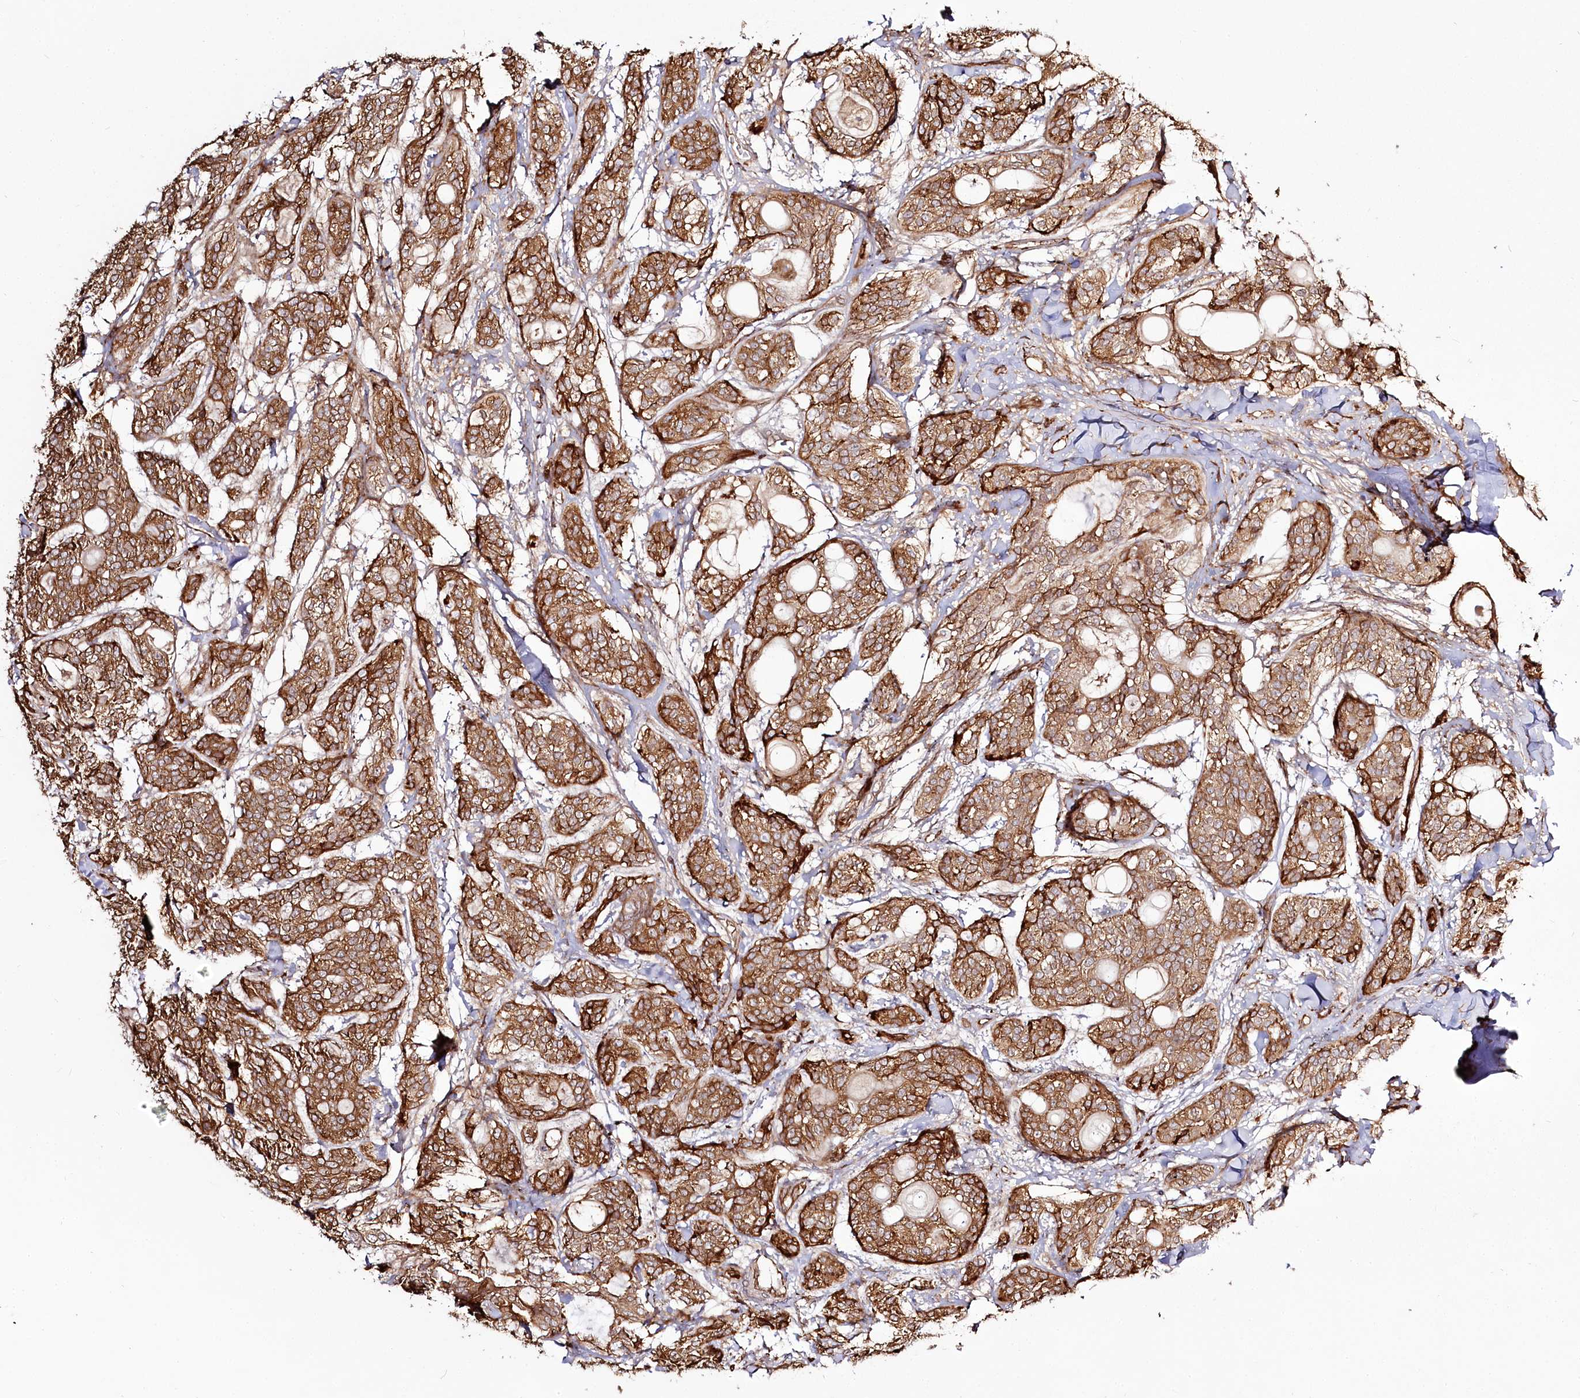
{"staining": {"intensity": "moderate", "quantity": ">75%", "location": "cytoplasmic/membranous"}, "tissue": "head and neck cancer", "cell_type": "Tumor cells", "image_type": "cancer", "snomed": [{"axis": "morphology", "description": "Adenocarcinoma, NOS"}, {"axis": "topography", "description": "Head-Neck"}], "caption": "Protein expression analysis of head and neck cancer (adenocarcinoma) demonstrates moderate cytoplasmic/membranous positivity in approximately >75% of tumor cells.", "gene": "FAM13A", "patient": {"sex": "male", "age": 66}}